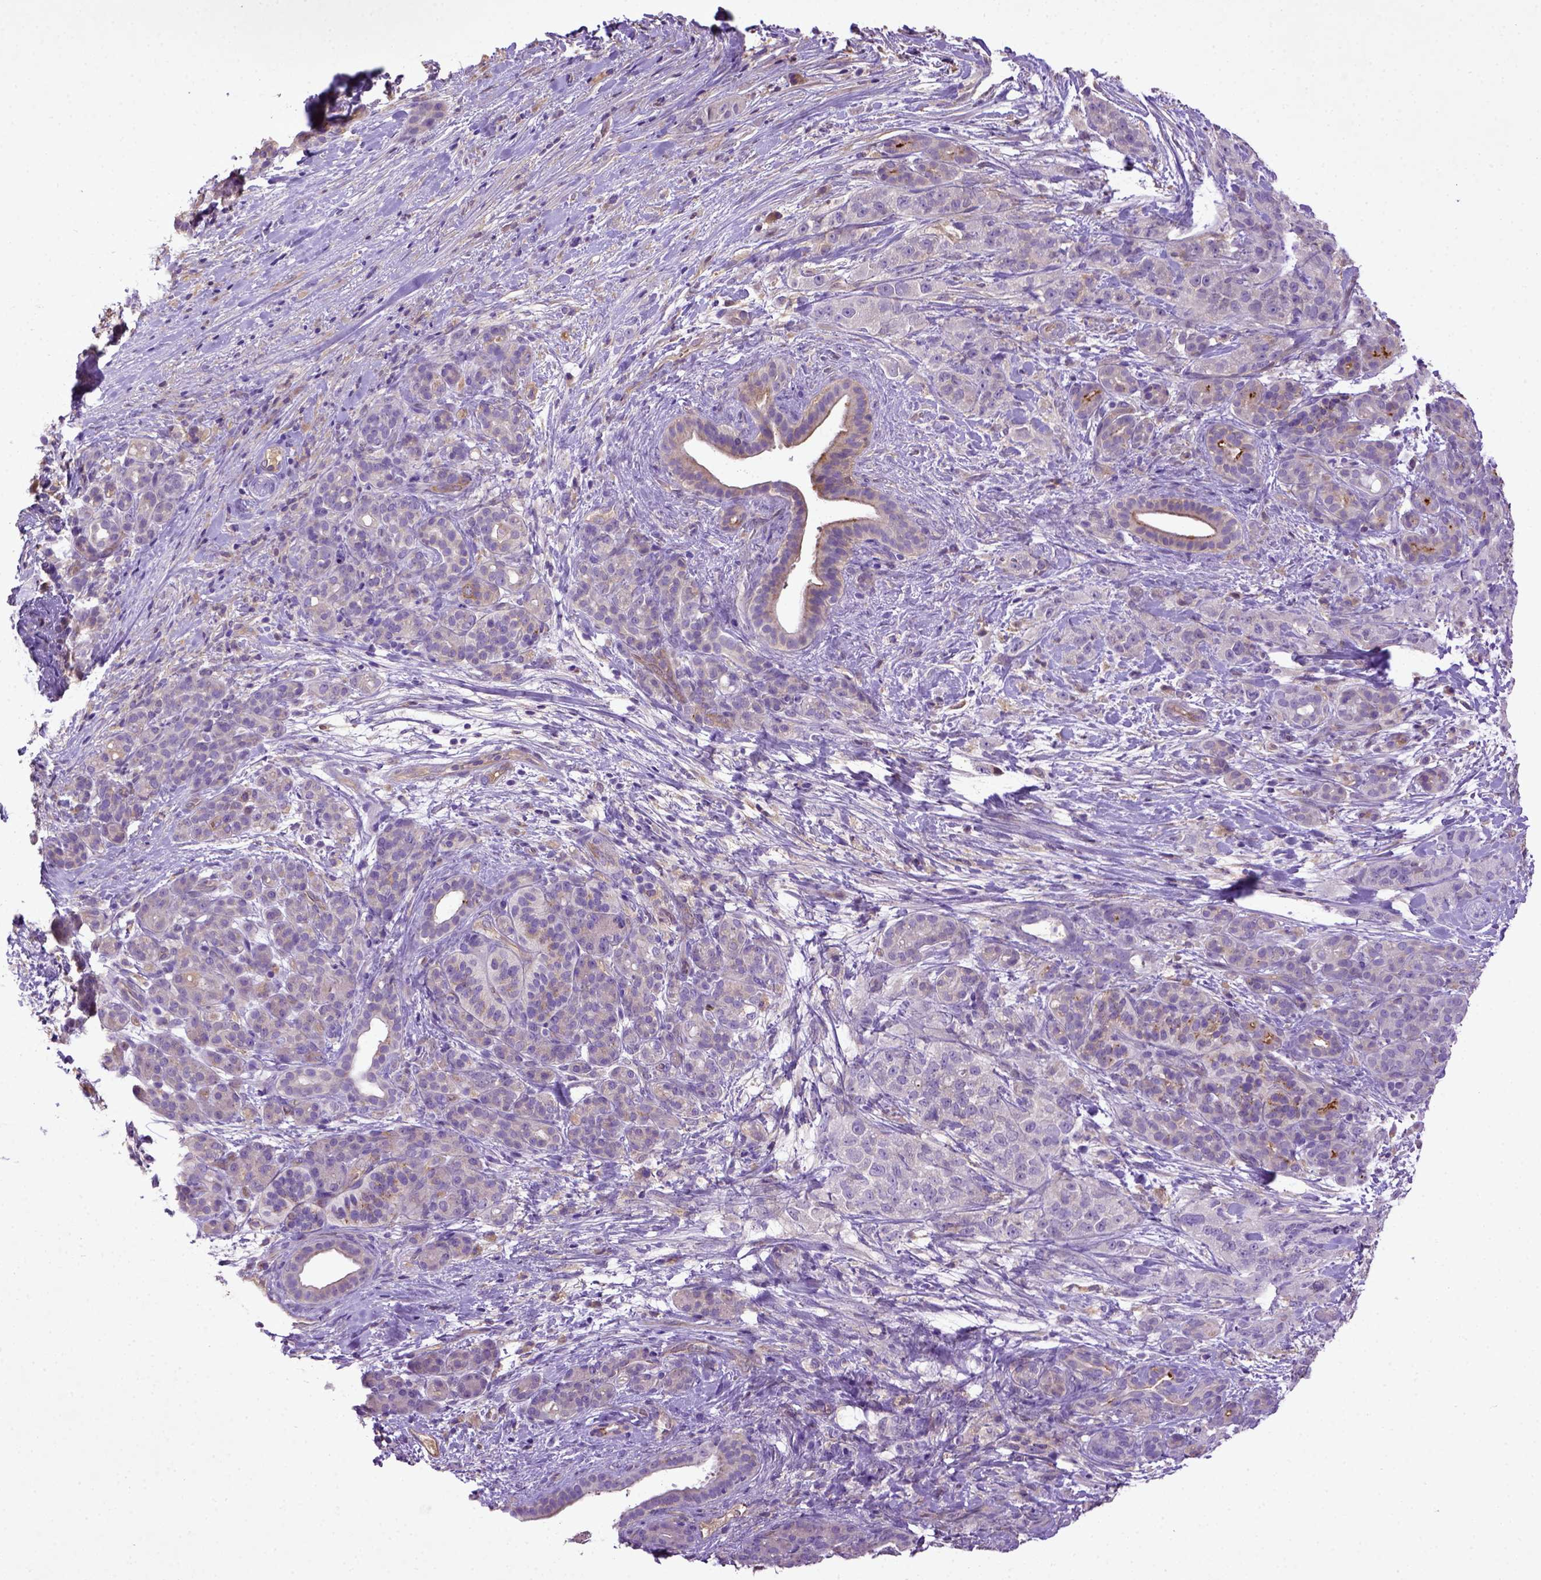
{"staining": {"intensity": "negative", "quantity": "none", "location": "none"}, "tissue": "pancreatic cancer", "cell_type": "Tumor cells", "image_type": "cancer", "snomed": [{"axis": "morphology", "description": "Adenocarcinoma, NOS"}, {"axis": "topography", "description": "Pancreas"}], "caption": "Human pancreatic cancer stained for a protein using immunohistochemistry exhibits no expression in tumor cells.", "gene": "DEPDC1B", "patient": {"sex": "male", "age": 44}}